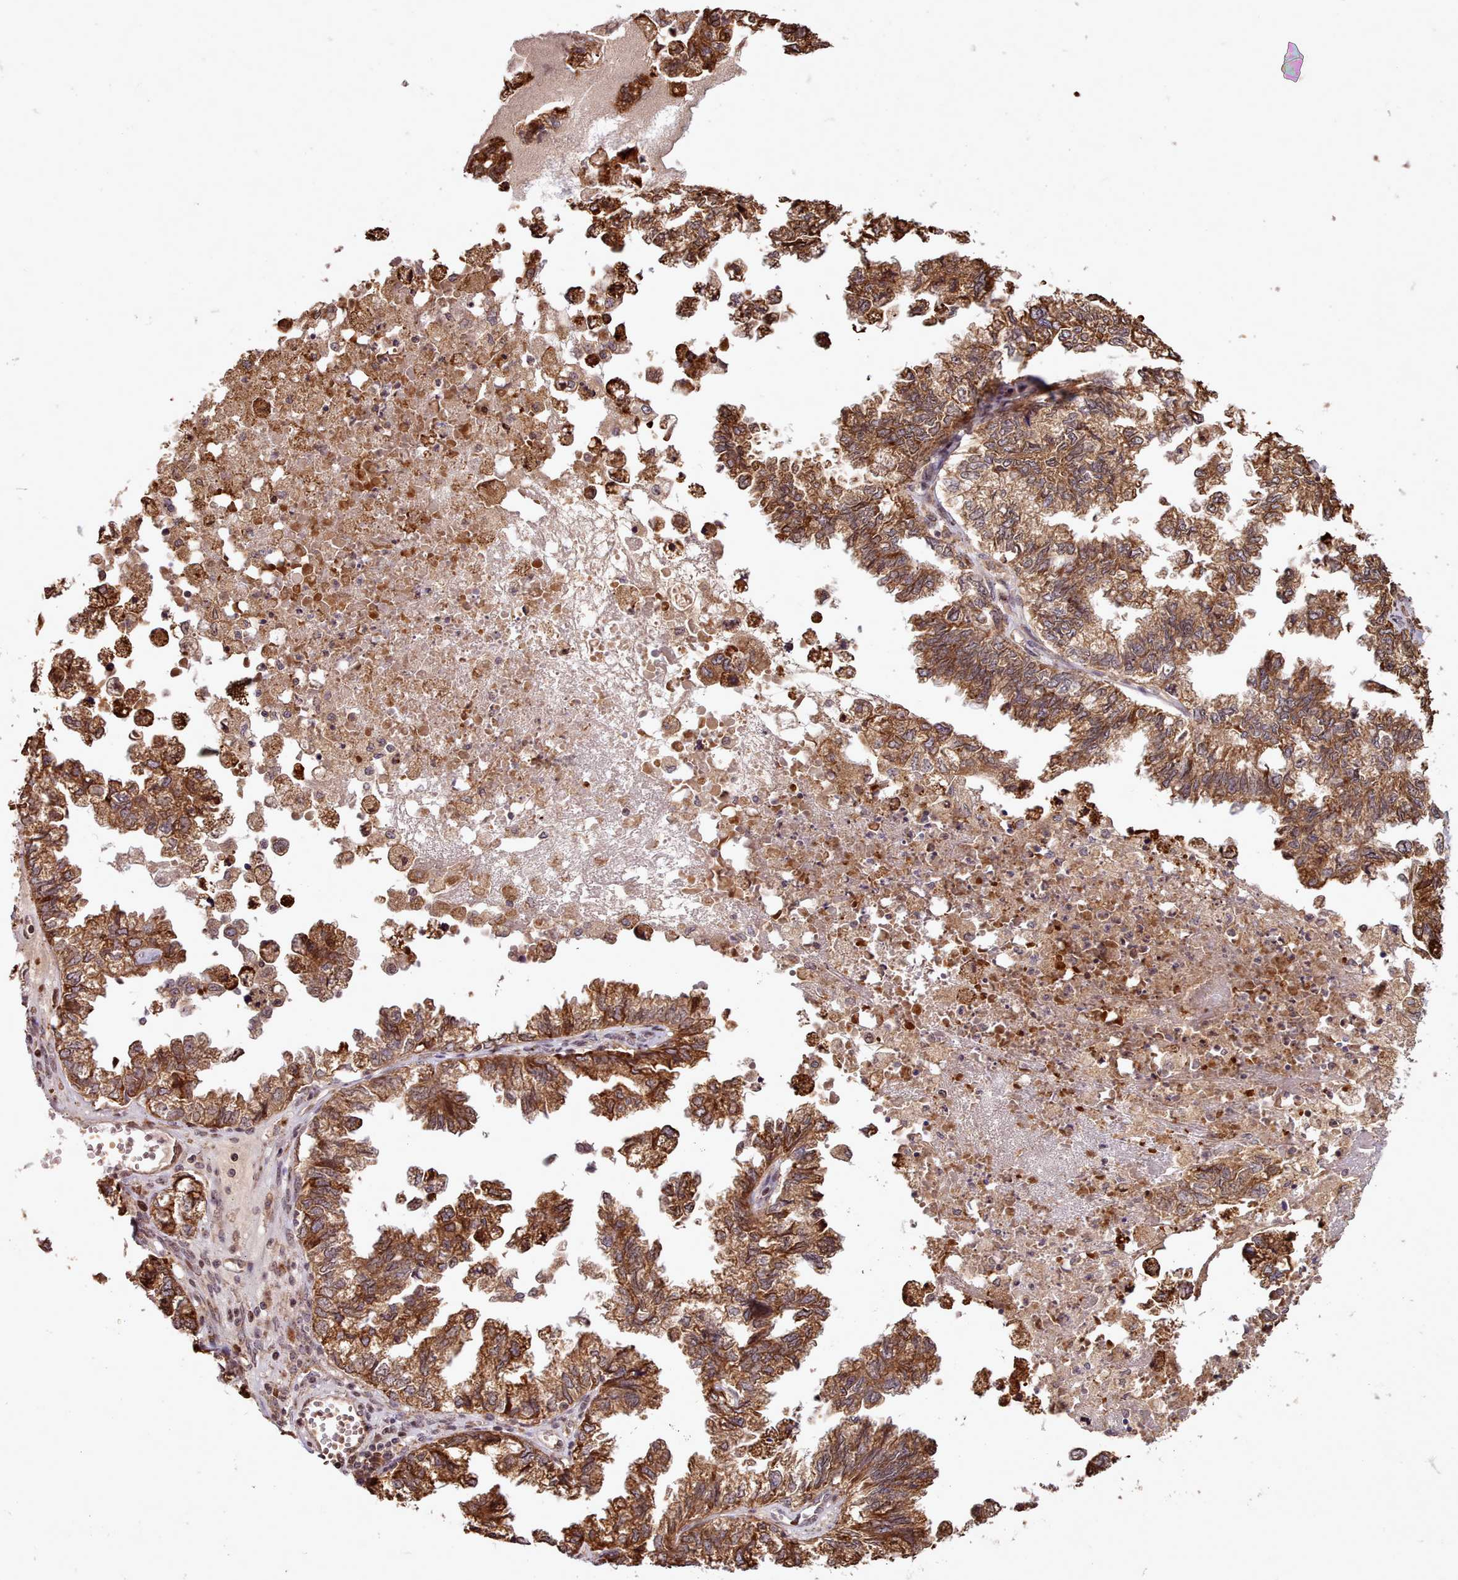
{"staining": {"intensity": "strong", "quantity": ">75%", "location": "cytoplasmic/membranous"}, "tissue": "ovarian cancer", "cell_type": "Tumor cells", "image_type": "cancer", "snomed": [{"axis": "morphology", "description": "Cystadenocarcinoma, mucinous, NOS"}, {"axis": "topography", "description": "Ovary"}], "caption": "DAB (3,3'-diaminobenzidine) immunohistochemical staining of ovarian mucinous cystadenocarcinoma shows strong cytoplasmic/membranous protein staining in about >75% of tumor cells.", "gene": "CABP1", "patient": {"sex": "female", "age": 72}}